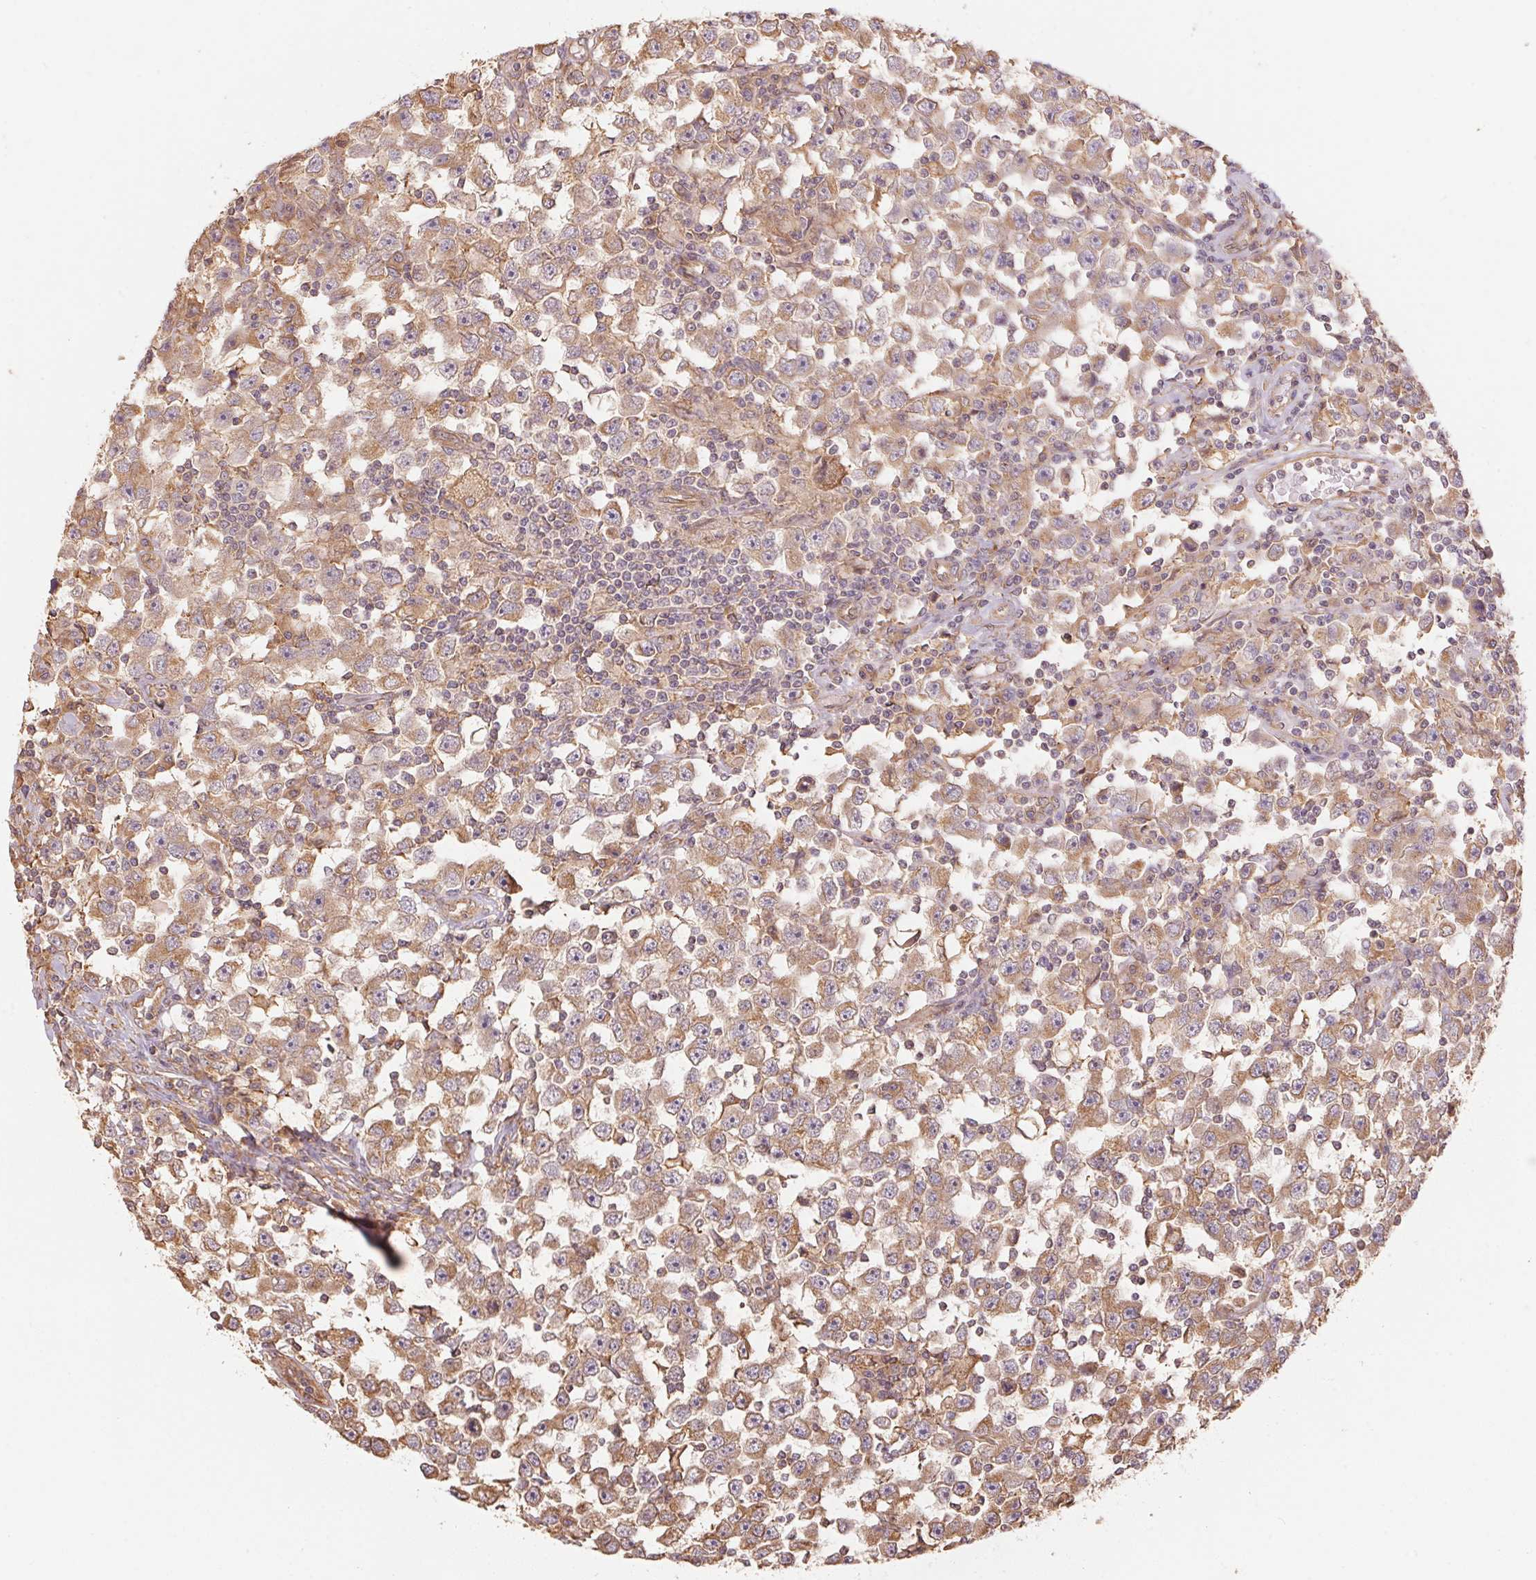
{"staining": {"intensity": "moderate", "quantity": ">75%", "location": "cytoplasmic/membranous"}, "tissue": "testis cancer", "cell_type": "Tumor cells", "image_type": "cancer", "snomed": [{"axis": "morphology", "description": "Seminoma, NOS"}, {"axis": "topography", "description": "Testis"}], "caption": "Immunohistochemical staining of seminoma (testis) shows moderate cytoplasmic/membranous protein staining in about >75% of tumor cells.", "gene": "C6orf163", "patient": {"sex": "male", "age": 33}}